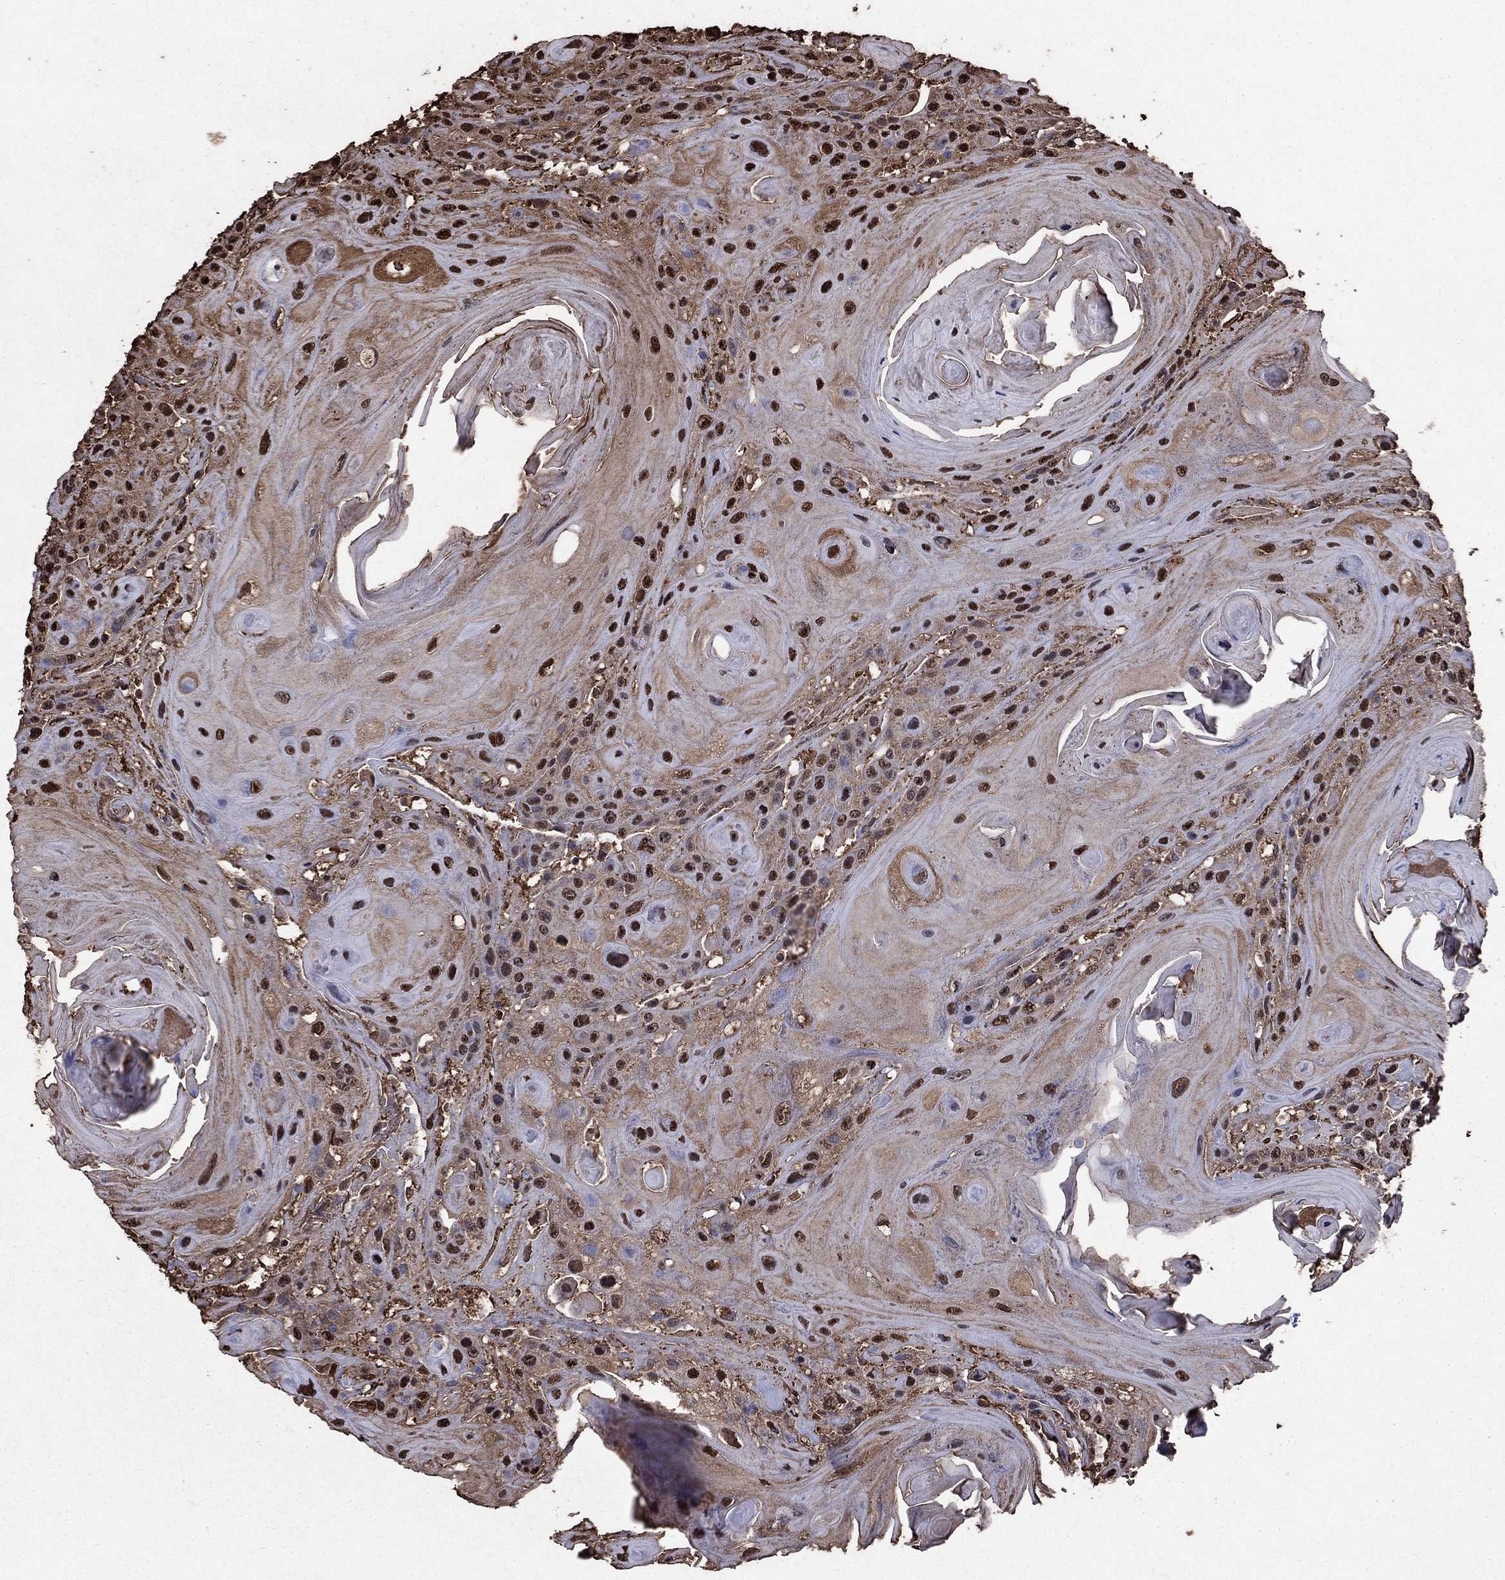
{"staining": {"intensity": "moderate", "quantity": "<25%", "location": "nuclear"}, "tissue": "head and neck cancer", "cell_type": "Tumor cells", "image_type": "cancer", "snomed": [{"axis": "morphology", "description": "Squamous cell carcinoma, NOS"}, {"axis": "topography", "description": "Head-Neck"}], "caption": "The histopathology image displays staining of head and neck cancer (squamous cell carcinoma), revealing moderate nuclear protein expression (brown color) within tumor cells.", "gene": "GAPDH", "patient": {"sex": "female", "age": 59}}